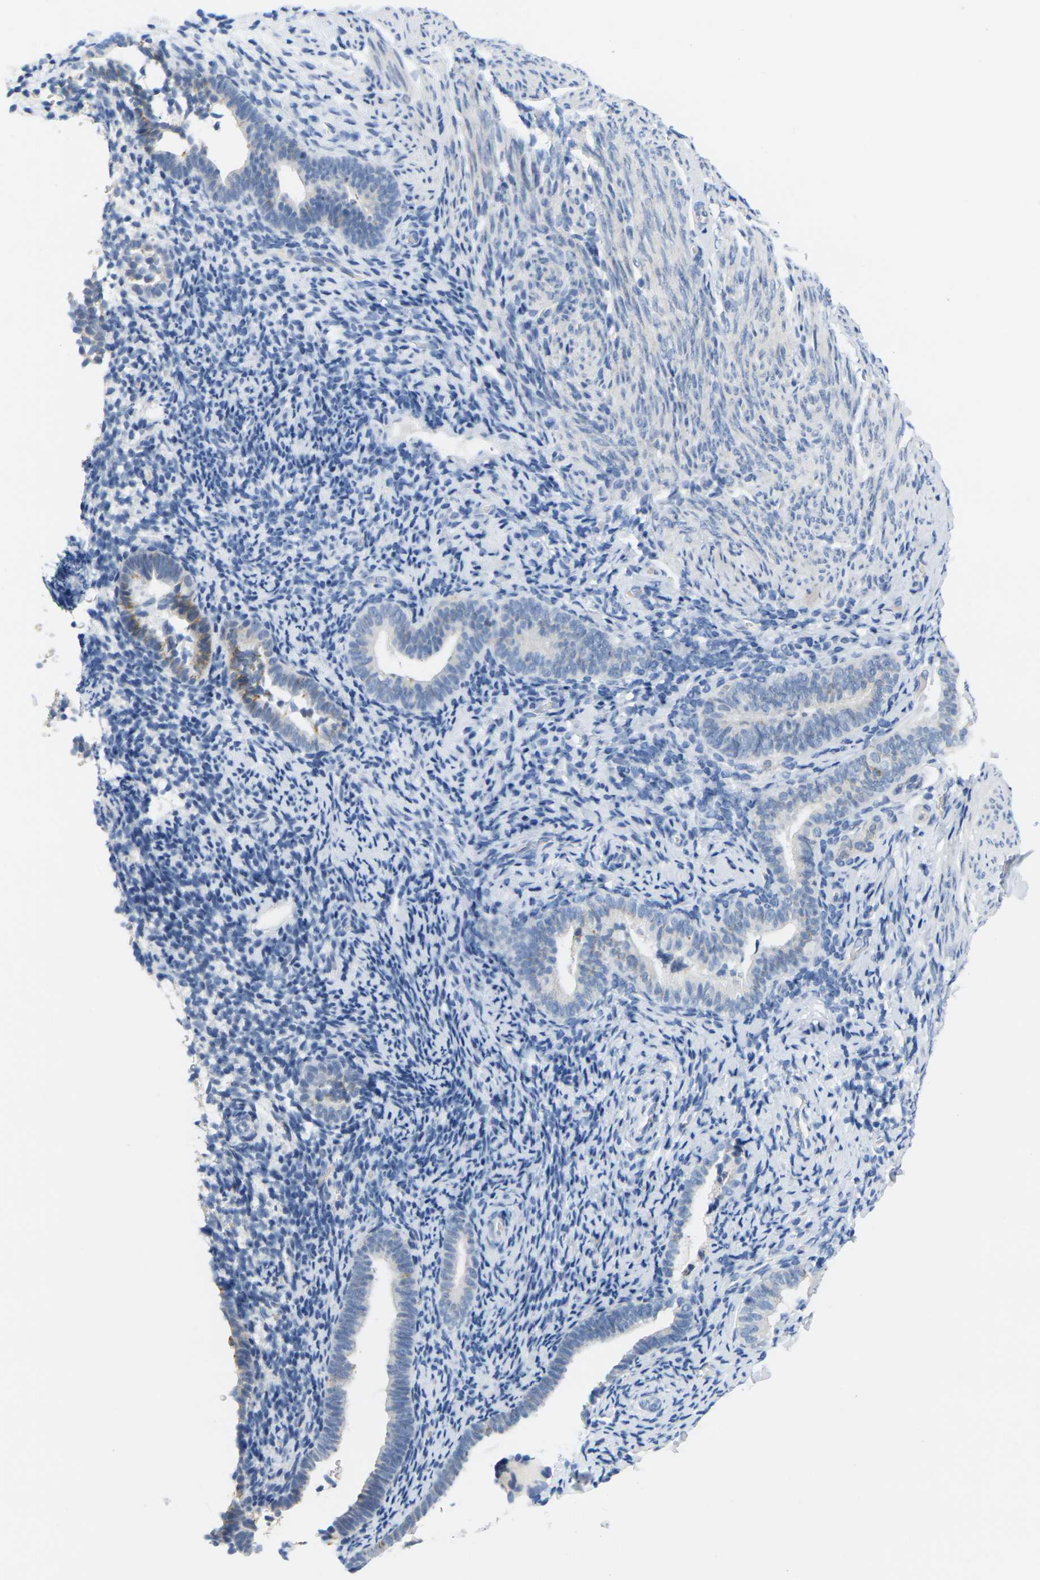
{"staining": {"intensity": "negative", "quantity": "none", "location": "none"}, "tissue": "endometrium", "cell_type": "Cells in endometrial stroma", "image_type": "normal", "snomed": [{"axis": "morphology", "description": "Normal tissue, NOS"}, {"axis": "topography", "description": "Endometrium"}], "caption": "An immunohistochemistry (IHC) histopathology image of benign endometrium is shown. There is no staining in cells in endometrial stroma of endometrium. (Brightfield microscopy of DAB IHC at high magnification).", "gene": "OTOF", "patient": {"sex": "female", "age": 51}}